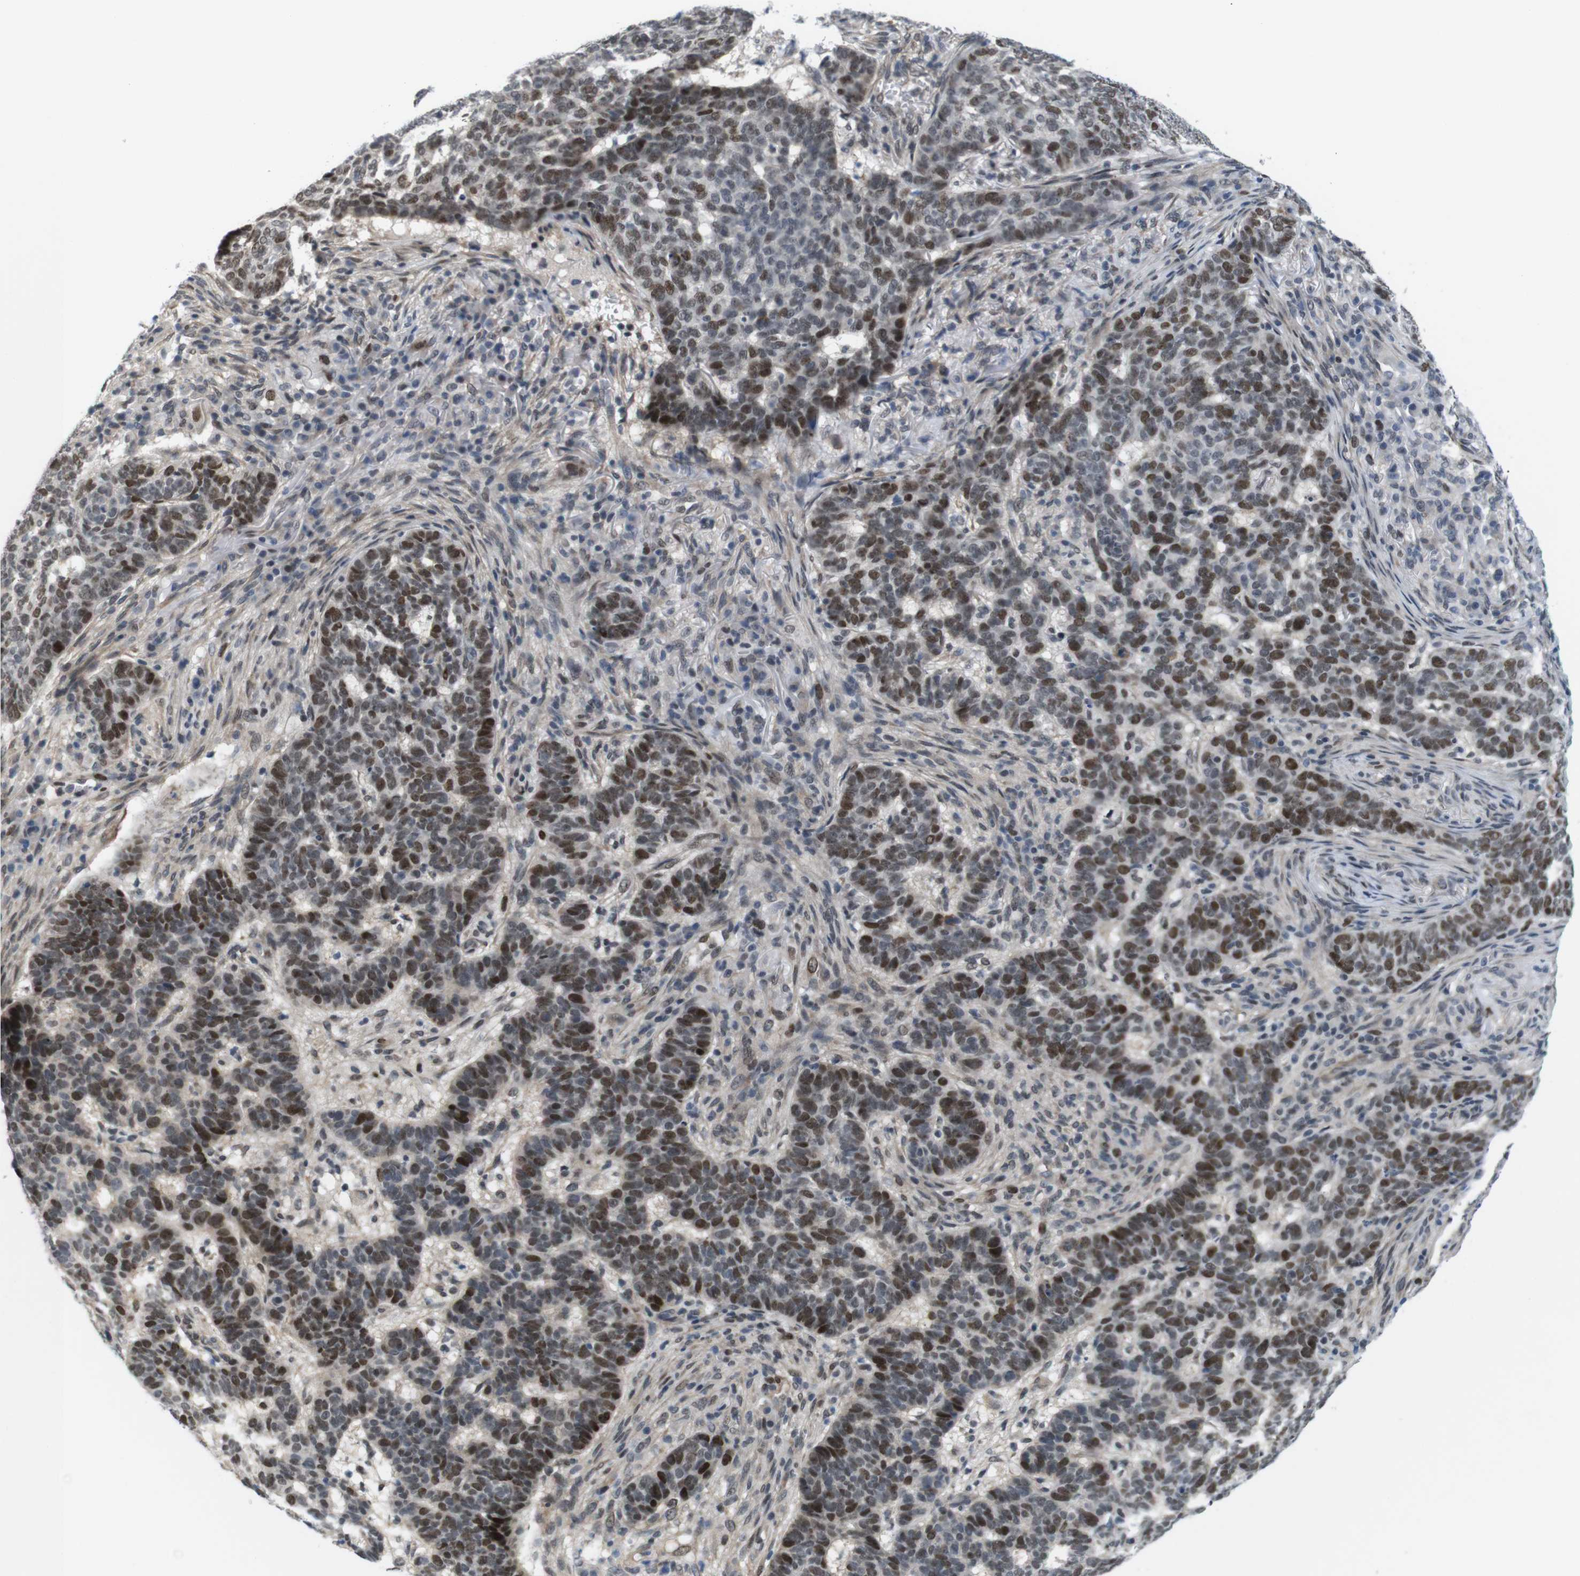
{"staining": {"intensity": "moderate", "quantity": ">75%", "location": "nuclear"}, "tissue": "skin cancer", "cell_type": "Tumor cells", "image_type": "cancer", "snomed": [{"axis": "morphology", "description": "Basal cell carcinoma"}, {"axis": "topography", "description": "Skin"}], "caption": "DAB immunohistochemical staining of human skin cancer shows moderate nuclear protein positivity in about >75% of tumor cells. (brown staining indicates protein expression, while blue staining denotes nuclei).", "gene": "SMCO2", "patient": {"sex": "male", "age": 85}}